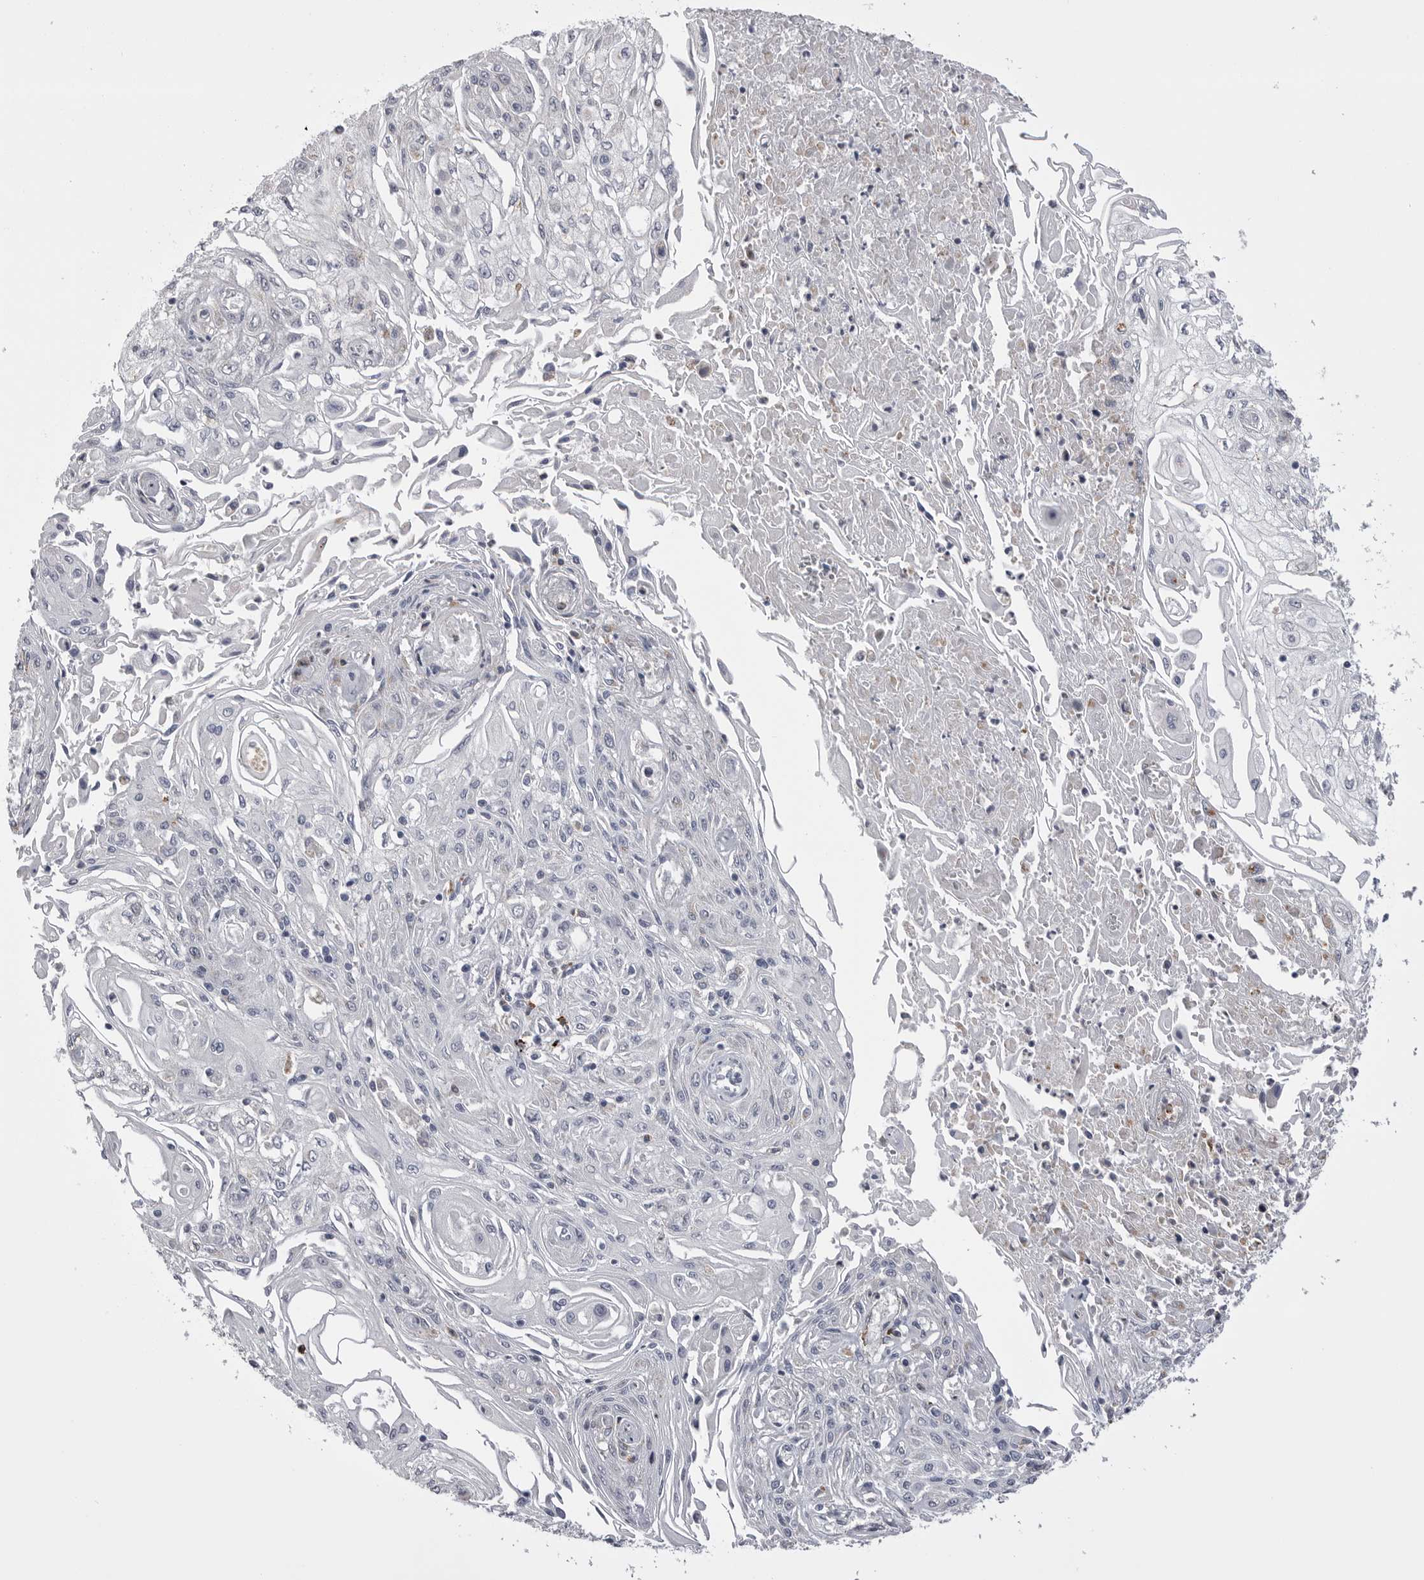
{"staining": {"intensity": "negative", "quantity": "none", "location": "none"}, "tissue": "skin cancer", "cell_type": "Tumor cells", "image_type": "cancer", "snomed": [{"axis": "morphology", "description": "Squamous cell carcinoma, NOS"}, {"axis": "morphology", "description": "Squamous cell carcinoma, metastatic, NOS"}, {"axis": "topography", "description": "Skin"}, {"axis": "topography", "description": "Lymph node"}], "caption": "This is a micrograph of immunohistochemistry (IHC) staining of metastatic squamous cell carcinoma (skin), which shows no positivity in tumor cells.", "gene": "PSPN", "patient": {"sex": "male", "age": 75}}